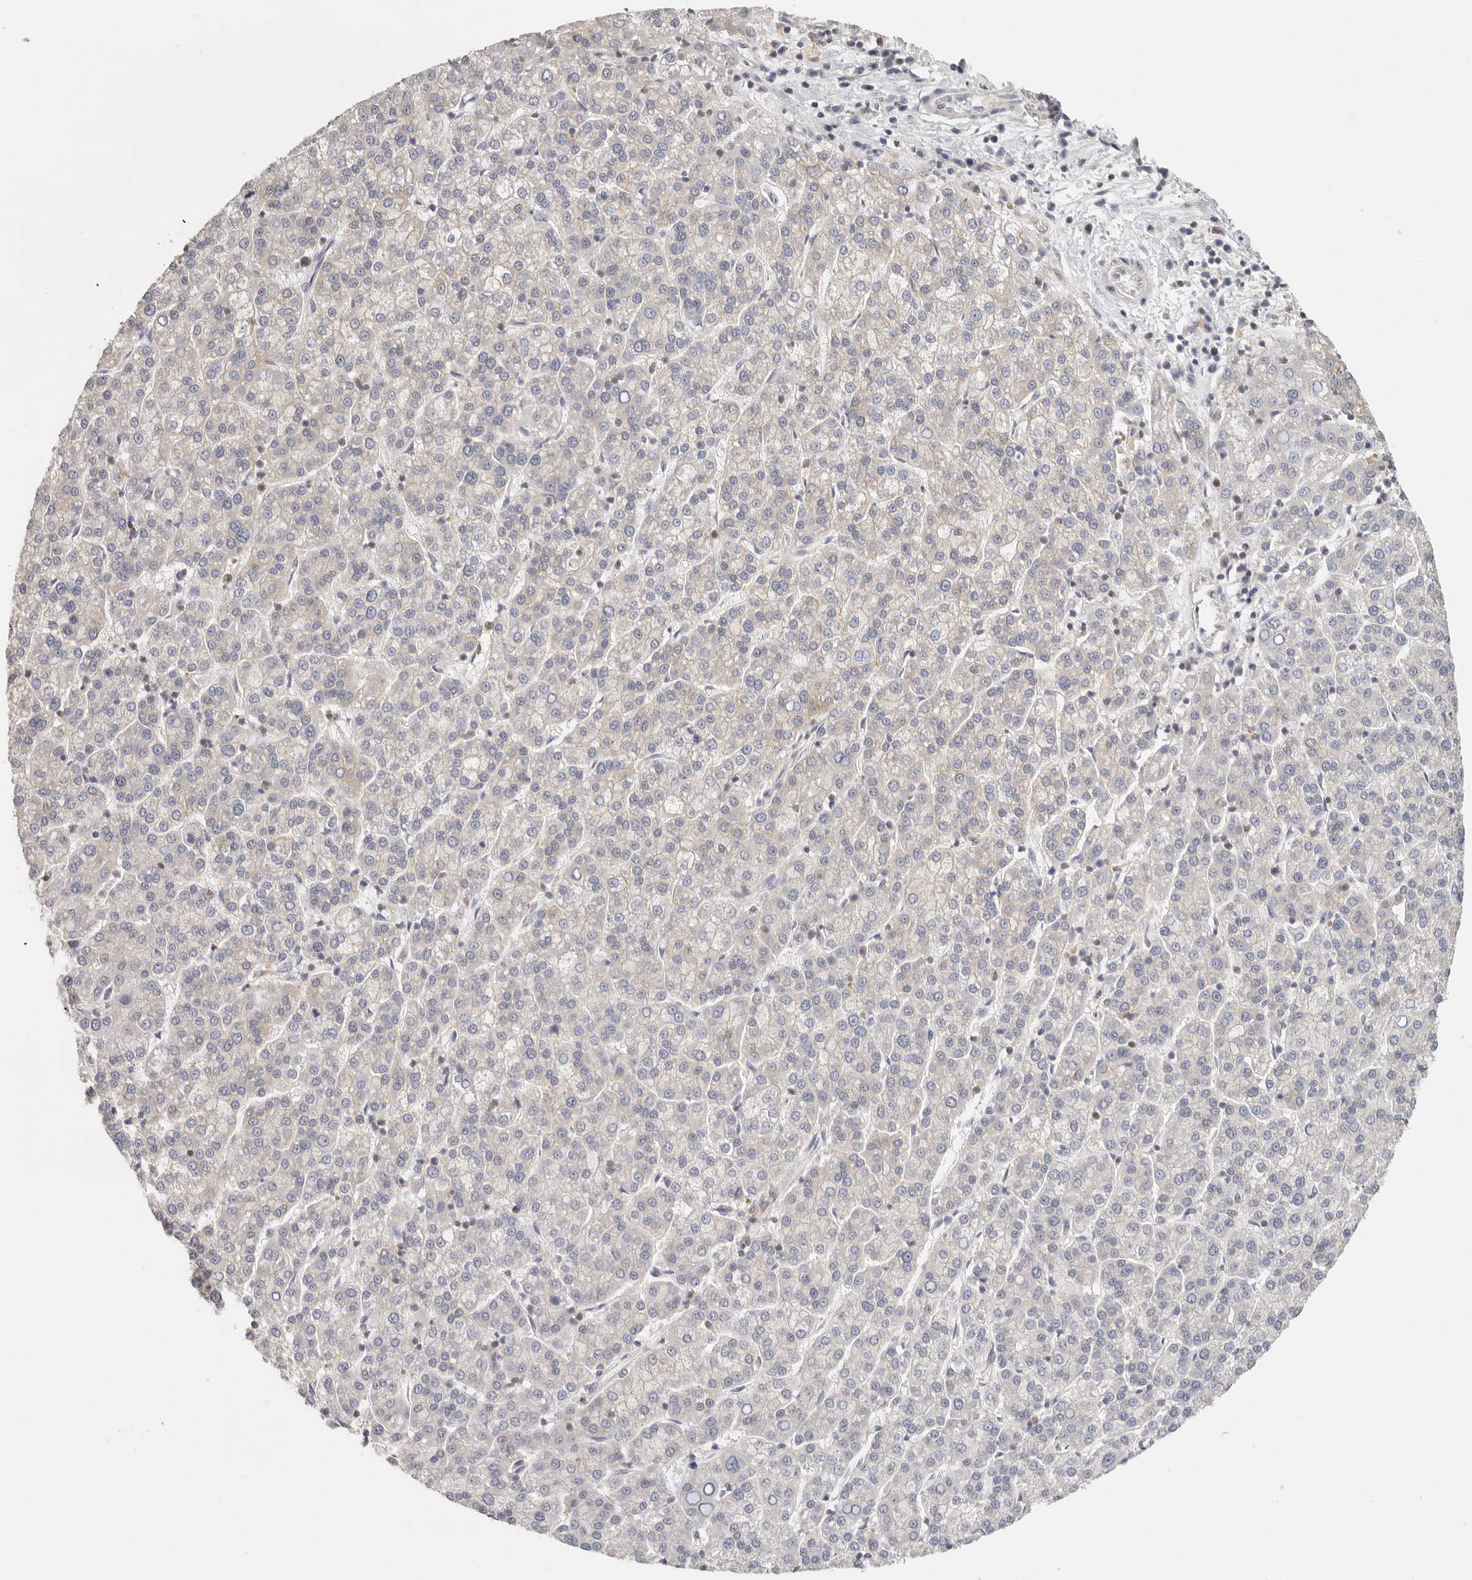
{"staining": {"intensity": "negative", "quantity": "none", "location": "none"}, "tissue": "liver cancer", "cell_type": "Tumor cells", "image_type": "cancer", "snomed": [{"axis": "morphology", "description": "Carcinoma, Hepatocellular, NOS"}, {"axis": "topography", "description": "Liver"}], "caption": "This image is of liver cancer (hepatocellular carcinoma) stained with immunohistochemistry (IHC) to label a protein in brown with the nuclei are counter-stained blue. There is no expression in tumor cells.", "gene": "ANXA9", "patient": {"sex": "female", "age": 58}}